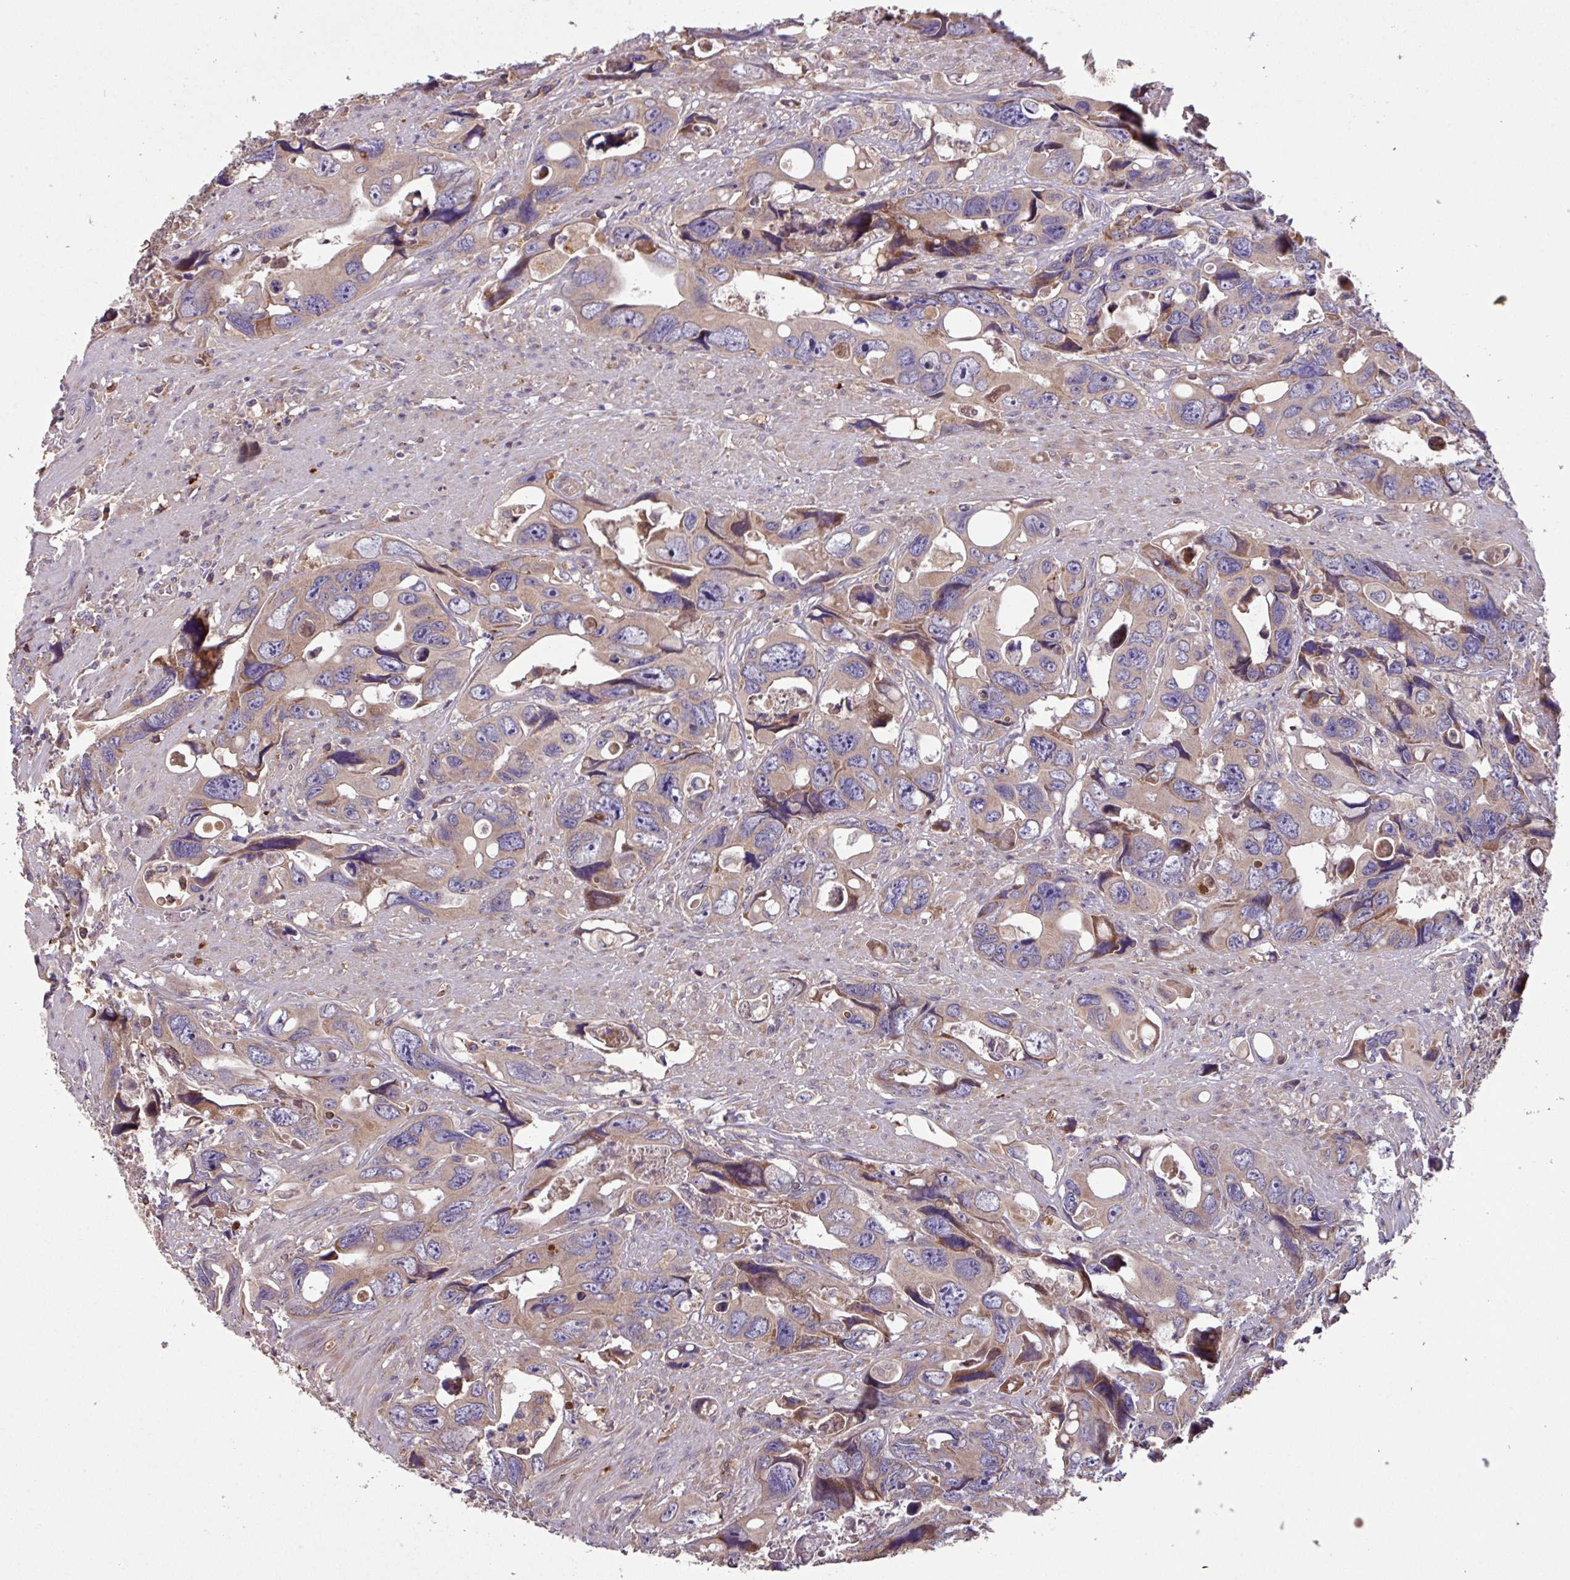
{"staining": {"intensity": "moderate", "quantity": "25%-75%", "location": "cytoplasmic/membranous"}, "tissue": "colorectal cancer", "cell_type": "Tumor cells", "image_type": "cancer", "snomed": [{"axis": "morphology", "description": "Adenocarcinoma, NOS"}, {"axis": "topography", "description": "Rectum"}], "caption": "An image showing moderate cytoplasmic/membranous positivity in approximately 25%-75% of tumor cells in colorectal cancer, as visualized by brown immunohistochemical staining.", "gene": "PTPRQ", "patient": {"sex": "male", "age": 57}}